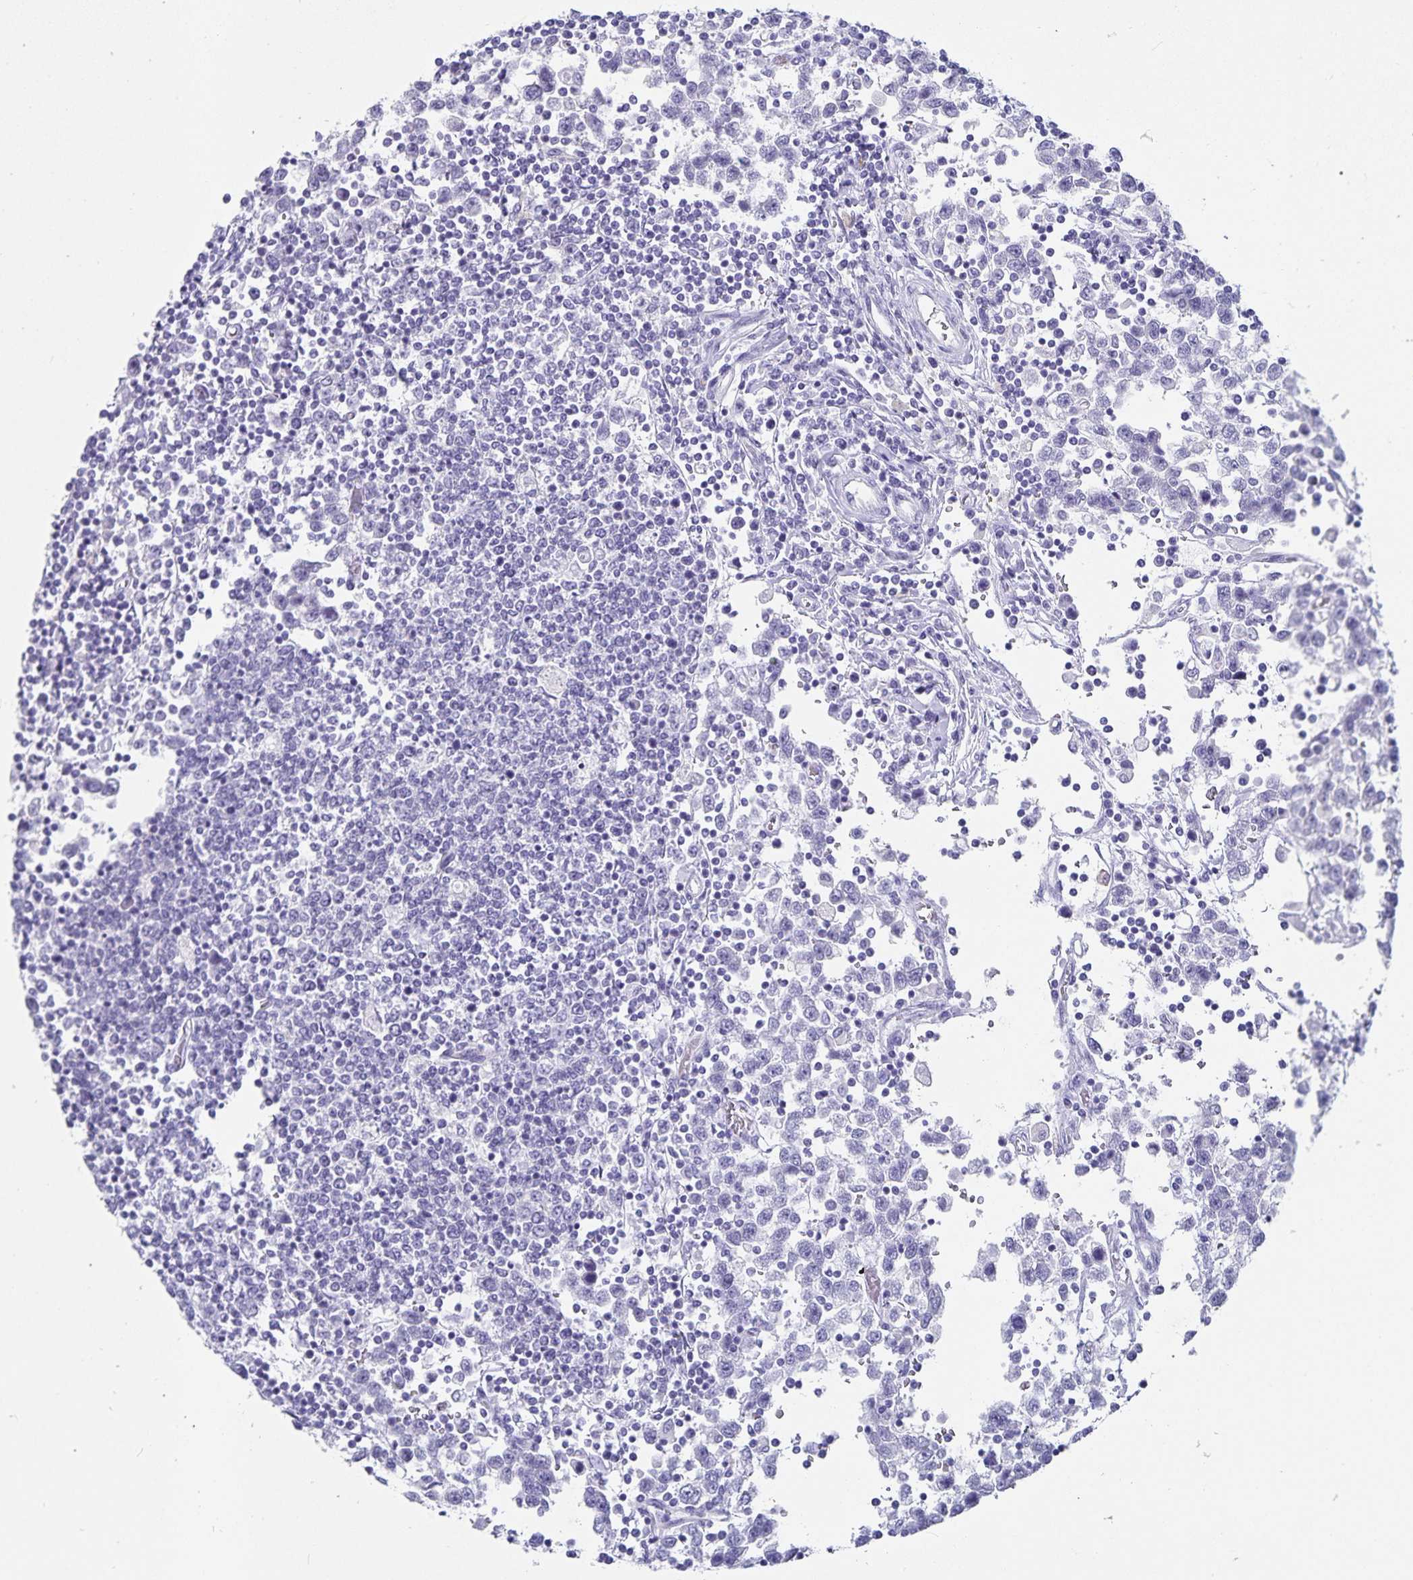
{"staining": {"intensity": "negative", "quantity": "none", "location": "none"}, "tissue": "testis cancer", "cell_type": "Tumor cells", "image_type": "cancer", "snomed": [{"axis": "morphology", "description": "Seminoma, NOS"}, {"axis": "topography", "description": "Testis"}], "caption": "This is an IHC photomicrograph of human testis cancer. There is no positivity in tumor cells.", "gene": "PLAC1", "patient": {"sex": "male", "age": 34}}